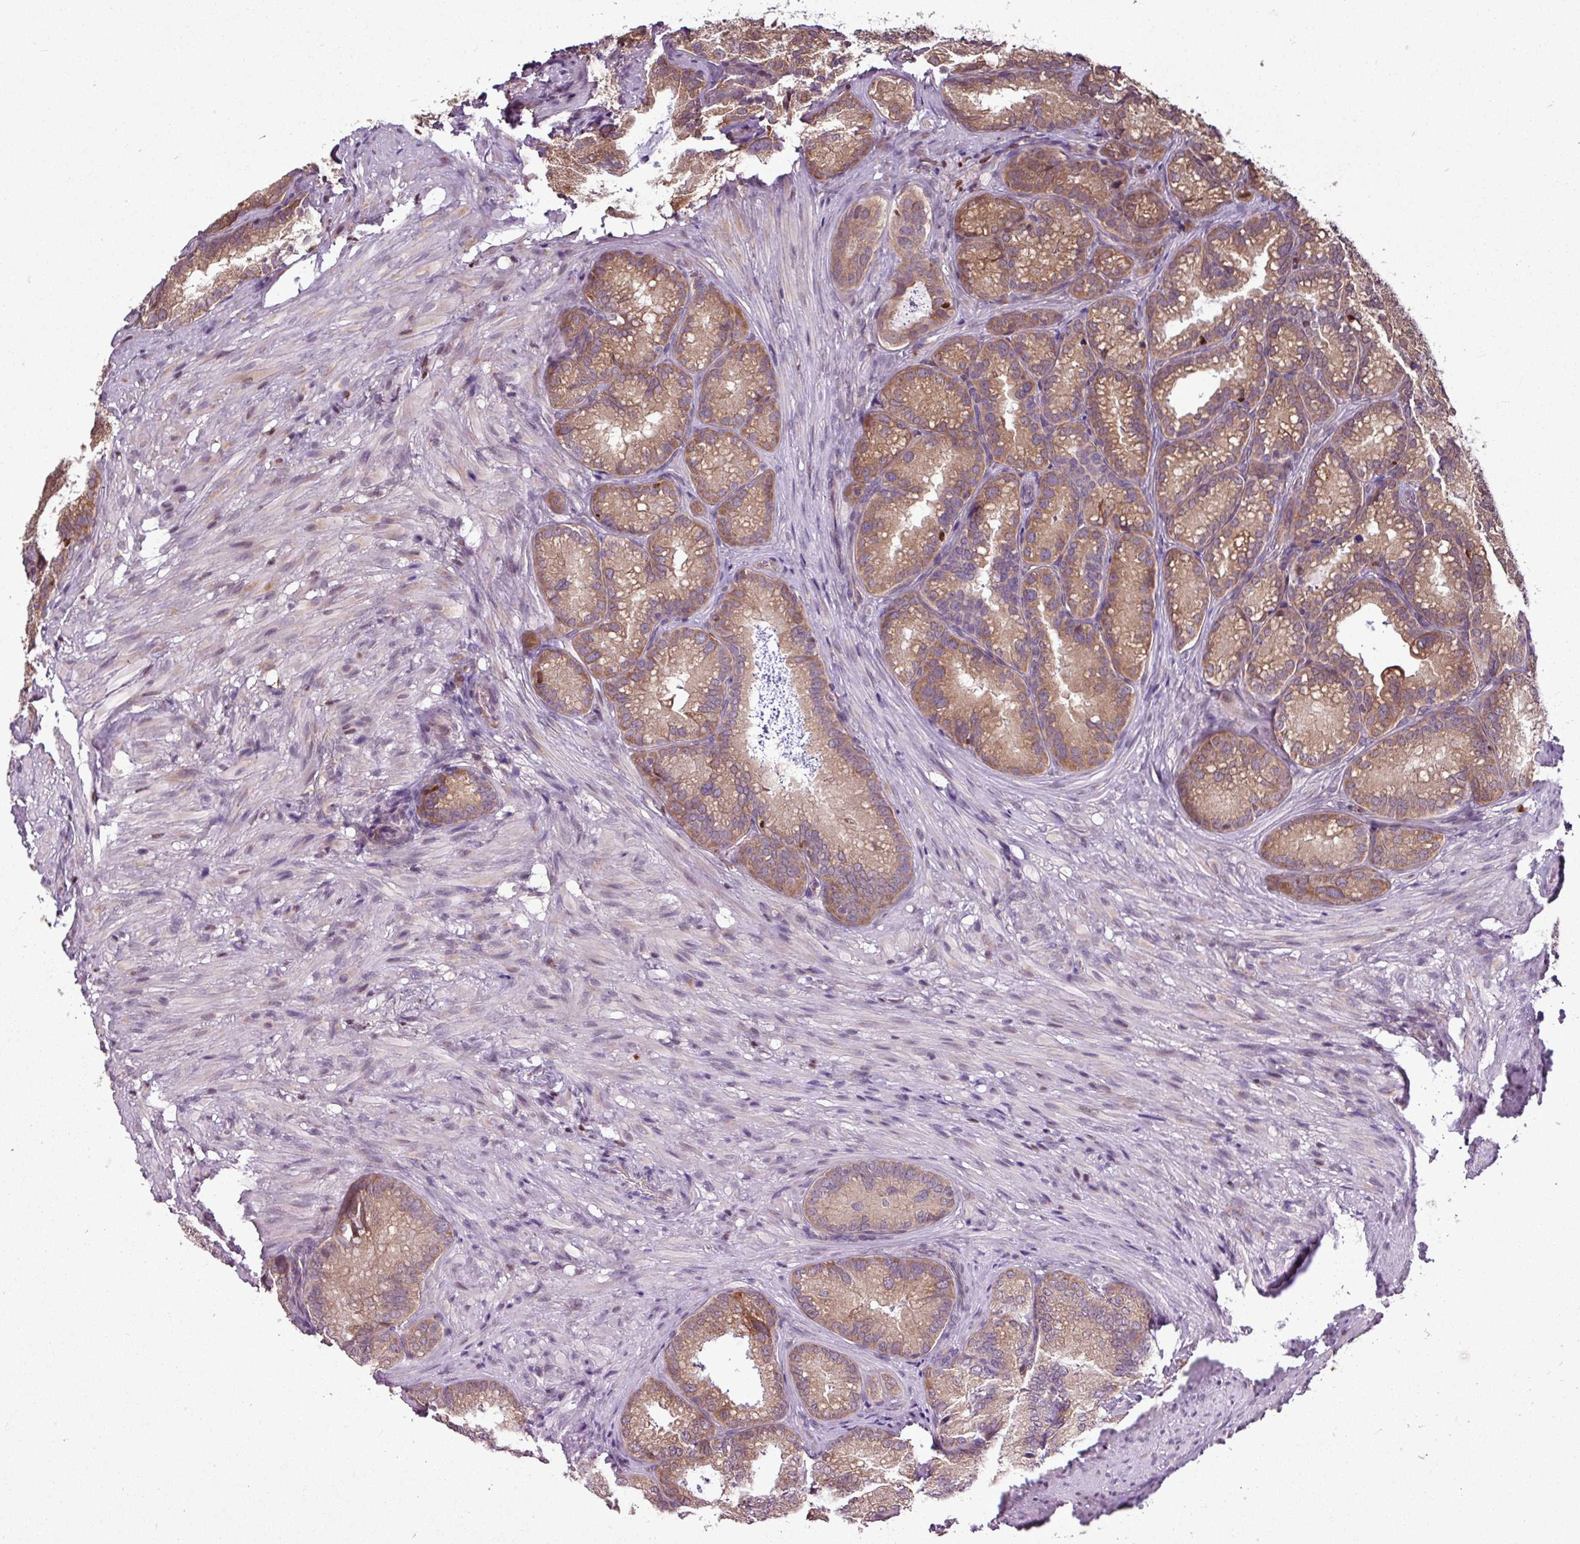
{"staining": {"intensity": "moderate", "quantity": ">75%", "location": "cytoplasmic/membranous"}, "tissue": "seminal vesicle", "cell_type": "Glandular cells", "image_type": "normal", "snomed": [{"axis": "morphology", "description": "Normal tissue, NOS"}, {"axis": "topography", "description": "Seminal veicle"}], "caption": "Protein staining by immunohistochemistry (IHC) displays moderate cytoplasmic/membranous positivity in approximately >75% of glandular cells in normal seminal vesicle.", "gene": "SKIC2", "patient": {"sex": "male", "age": 58}}